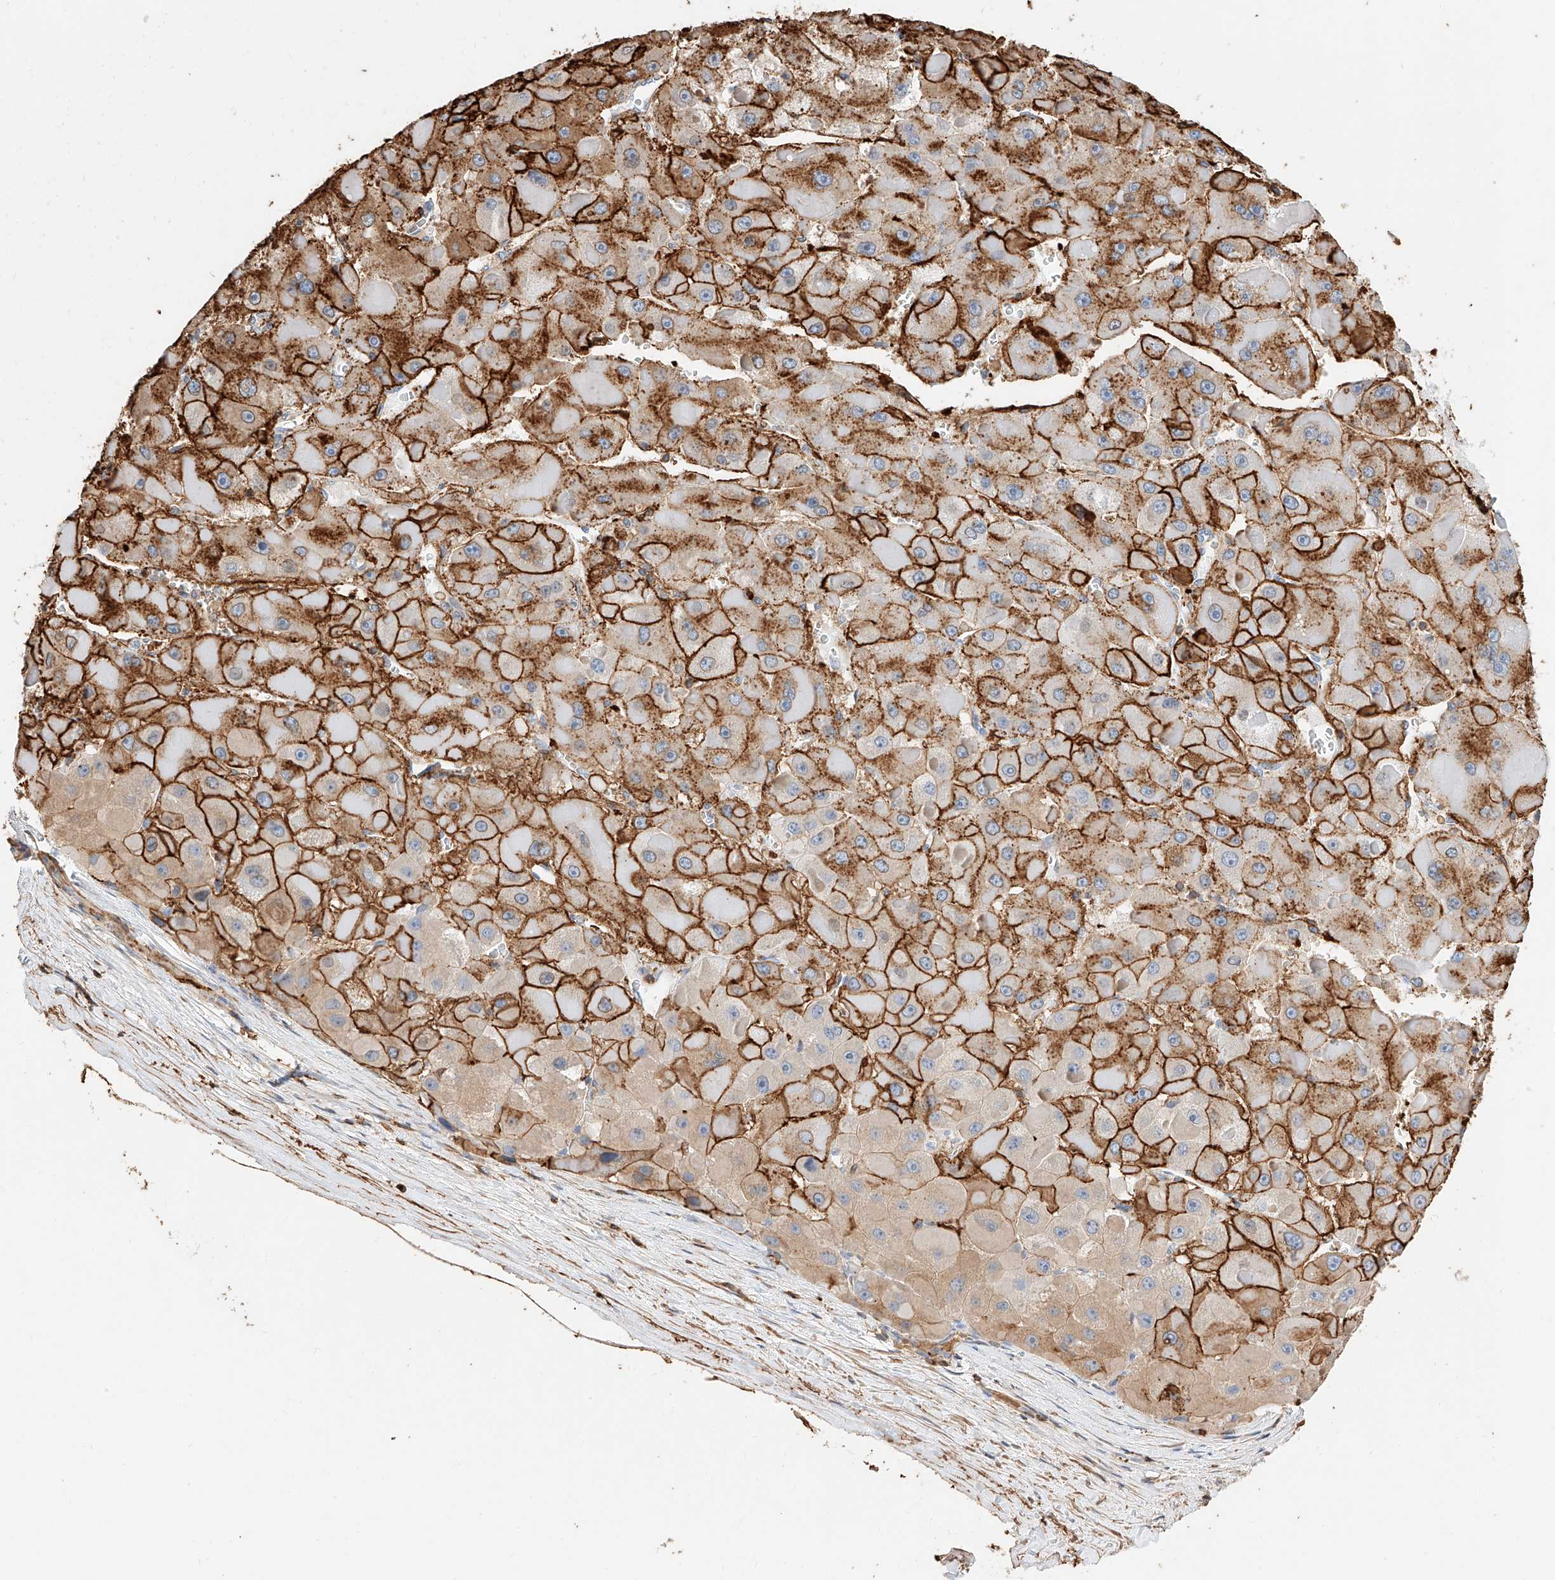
{"staining": {"intensity": "strong", "quantity": "25%-75%", "location": "cytoplasmic/membranous"}, "tissue": "liver cancer", "cell_type": "Tumor cells", "image_type": "cancer", "snomed": [{"axis": "morphology", "description": "Carcinoma, Hepatocellular, NOS"}, {"axis": "topography", "description": "Liver"}], "caption": "Liver cancer (hepatocellular carcinoma) stained with a protein marker exhibits strong staining in tumor cells.", "gene": "WFS1", "patient": {"sex": "female", "age": 73}}